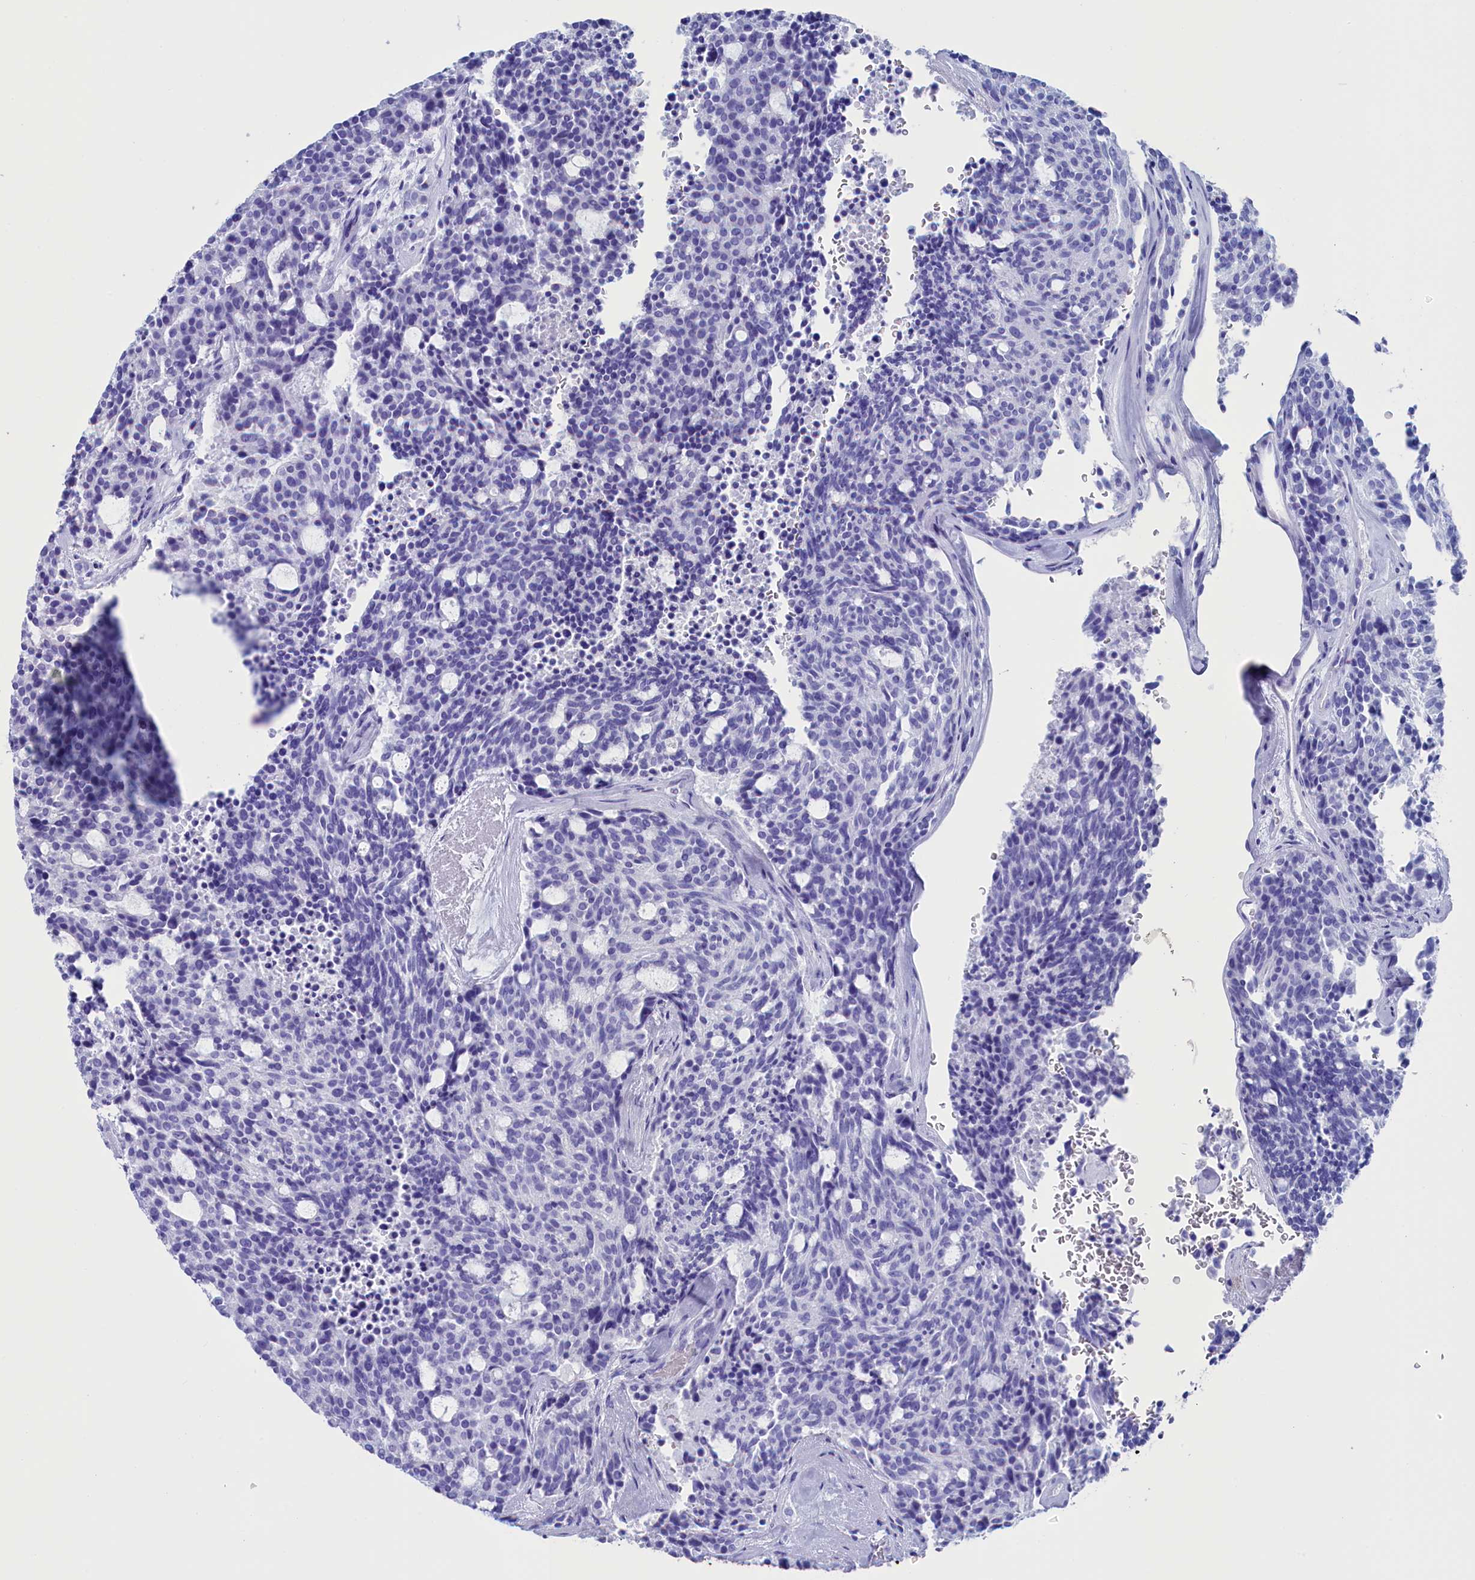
{"staining": {"intensity": "negative", "quantity": "none", "location": "none"}, "tissue": "carcinoid", "cell_type": "Tumor cells", "image_type": "cancer", "snomed": [{"axis": "morphology", "description": "Carcinoid, malignant, NOS"}, {"axis": "topography", "description": "Pancreas"}], "caption": "Image shows no protein staining in tumor cells of carcinoid (malignant) tissue.", "gene": "ANKRD29", "patient": {"sex": "female", "age": 54}}